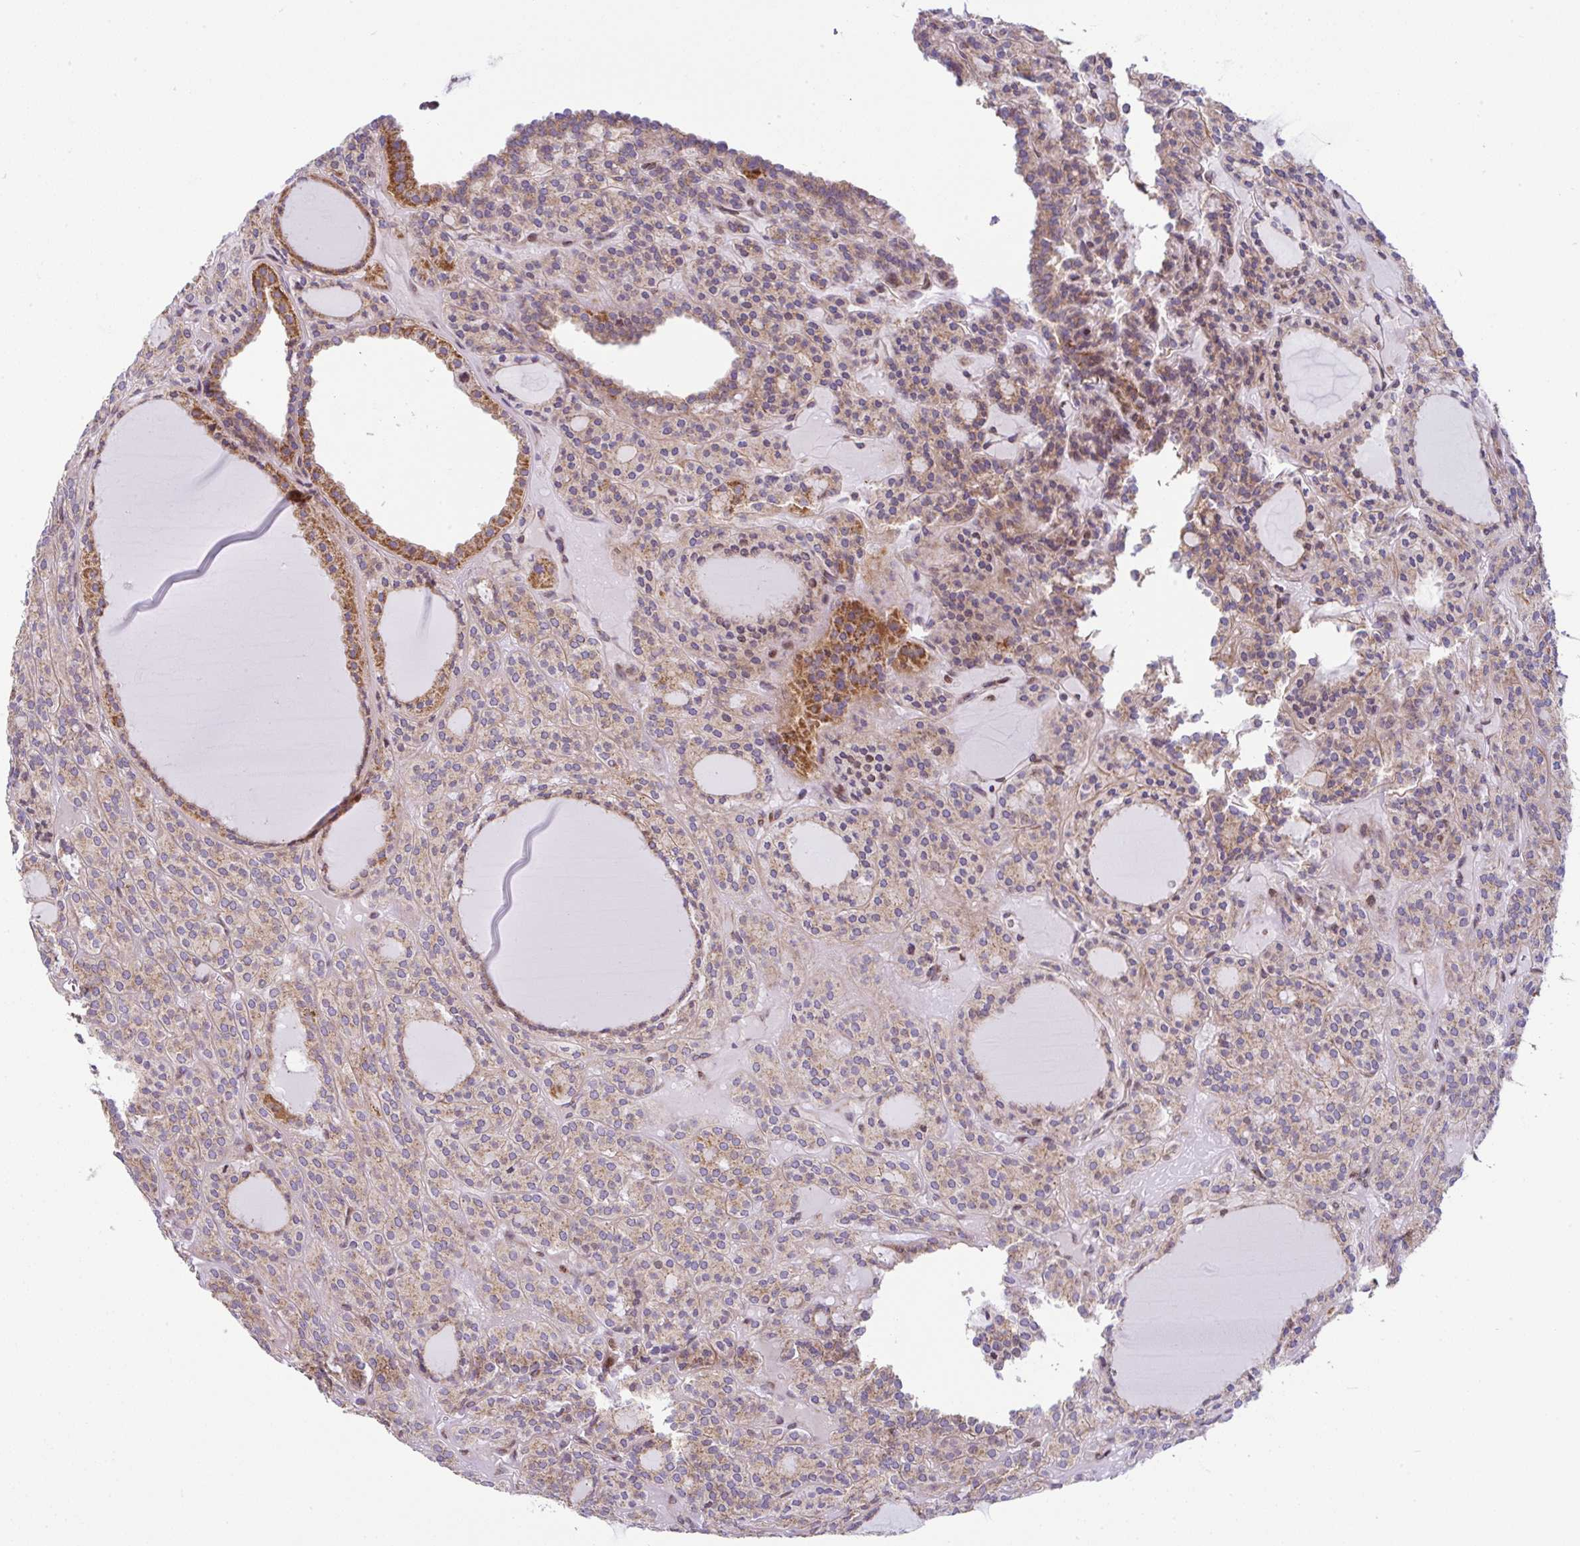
{"staining": {"intensity": "moderate", "quantity": "25%-75%", "location": "cytoplasmic/membranous"}, "tissue": "thyroid cancer", "cell_type": "Tumor cells", "image_type": "cancer", "snomed": [{"axis": "morphology", "description": "Follicular adenoma carcinoma, NOS"}, {"axis": "topography", "description": "Thyroid gland"}], "caption": "Tumor cells display moderate cytoplasmic/membranous expression in about 25%-75% of cells in thyroid cancer. (brown staining indicates protein expression, while blue staining denotes nuclei).", "gene": "FIGNL1", "patient": {"sex": "female", "age": 63}}